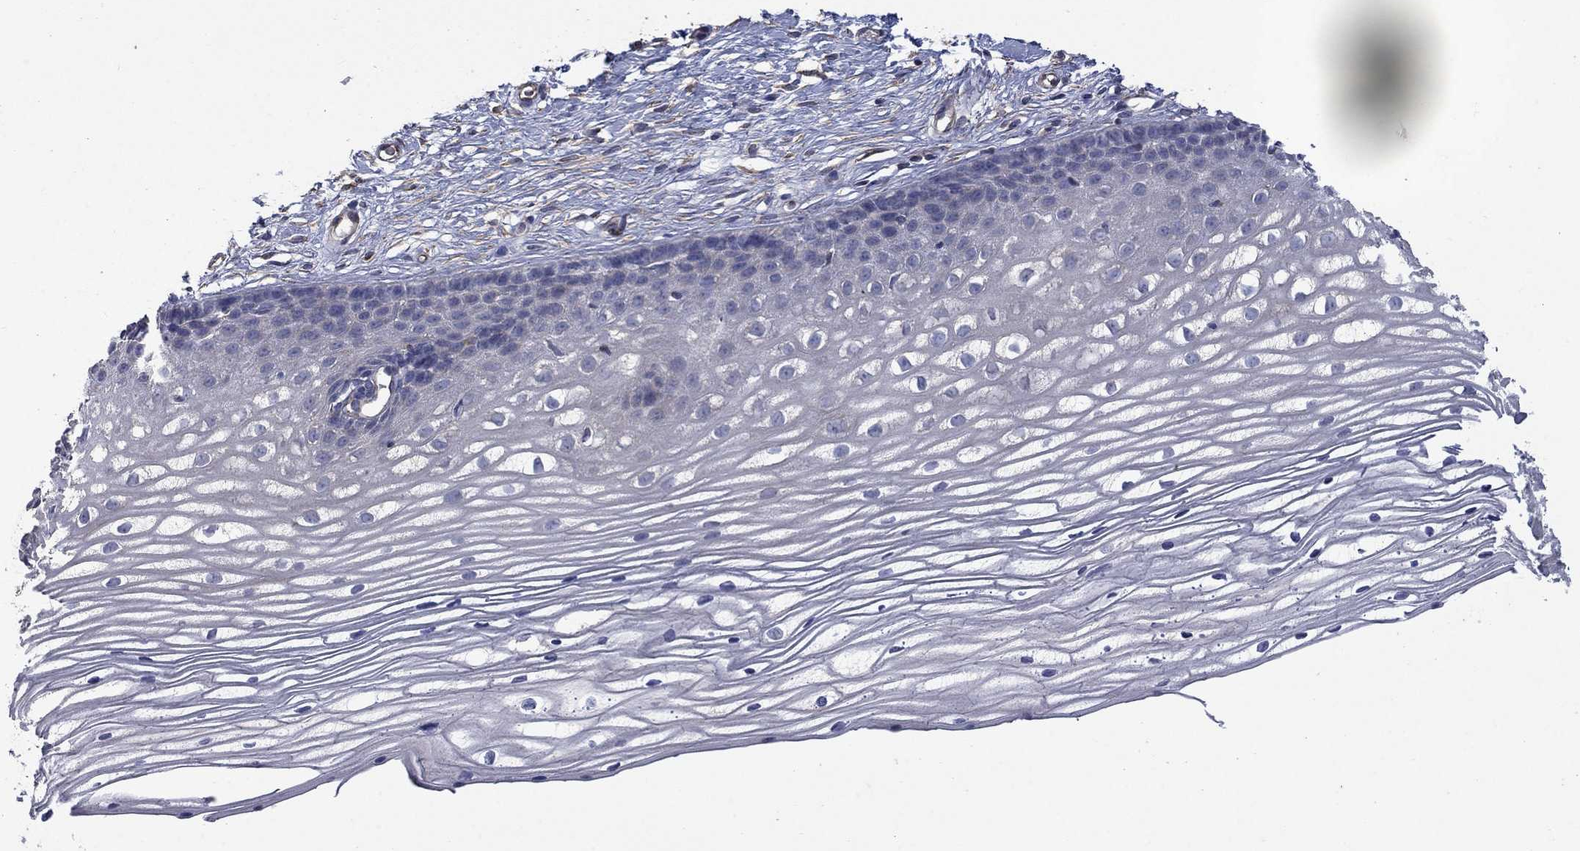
{"staining": {"intensity": "negative", "quantity": "none", "location": "none"}, "tissue": "cervix", "cell_type": "Glandular cells", "image_type": "normal", "snomed": [{"axis": "morphology", "description": "Normal tissue, NOS"}, {"axis": "topography", "description": "Cervix"}], "caption": "Immunohistochemistry image of benign human cervix stained for a protein (brown), which demonstrates no positivity in glandular cells.", "gene": "CAMKK2", "patient": {"sex": "female", "age": 40}}